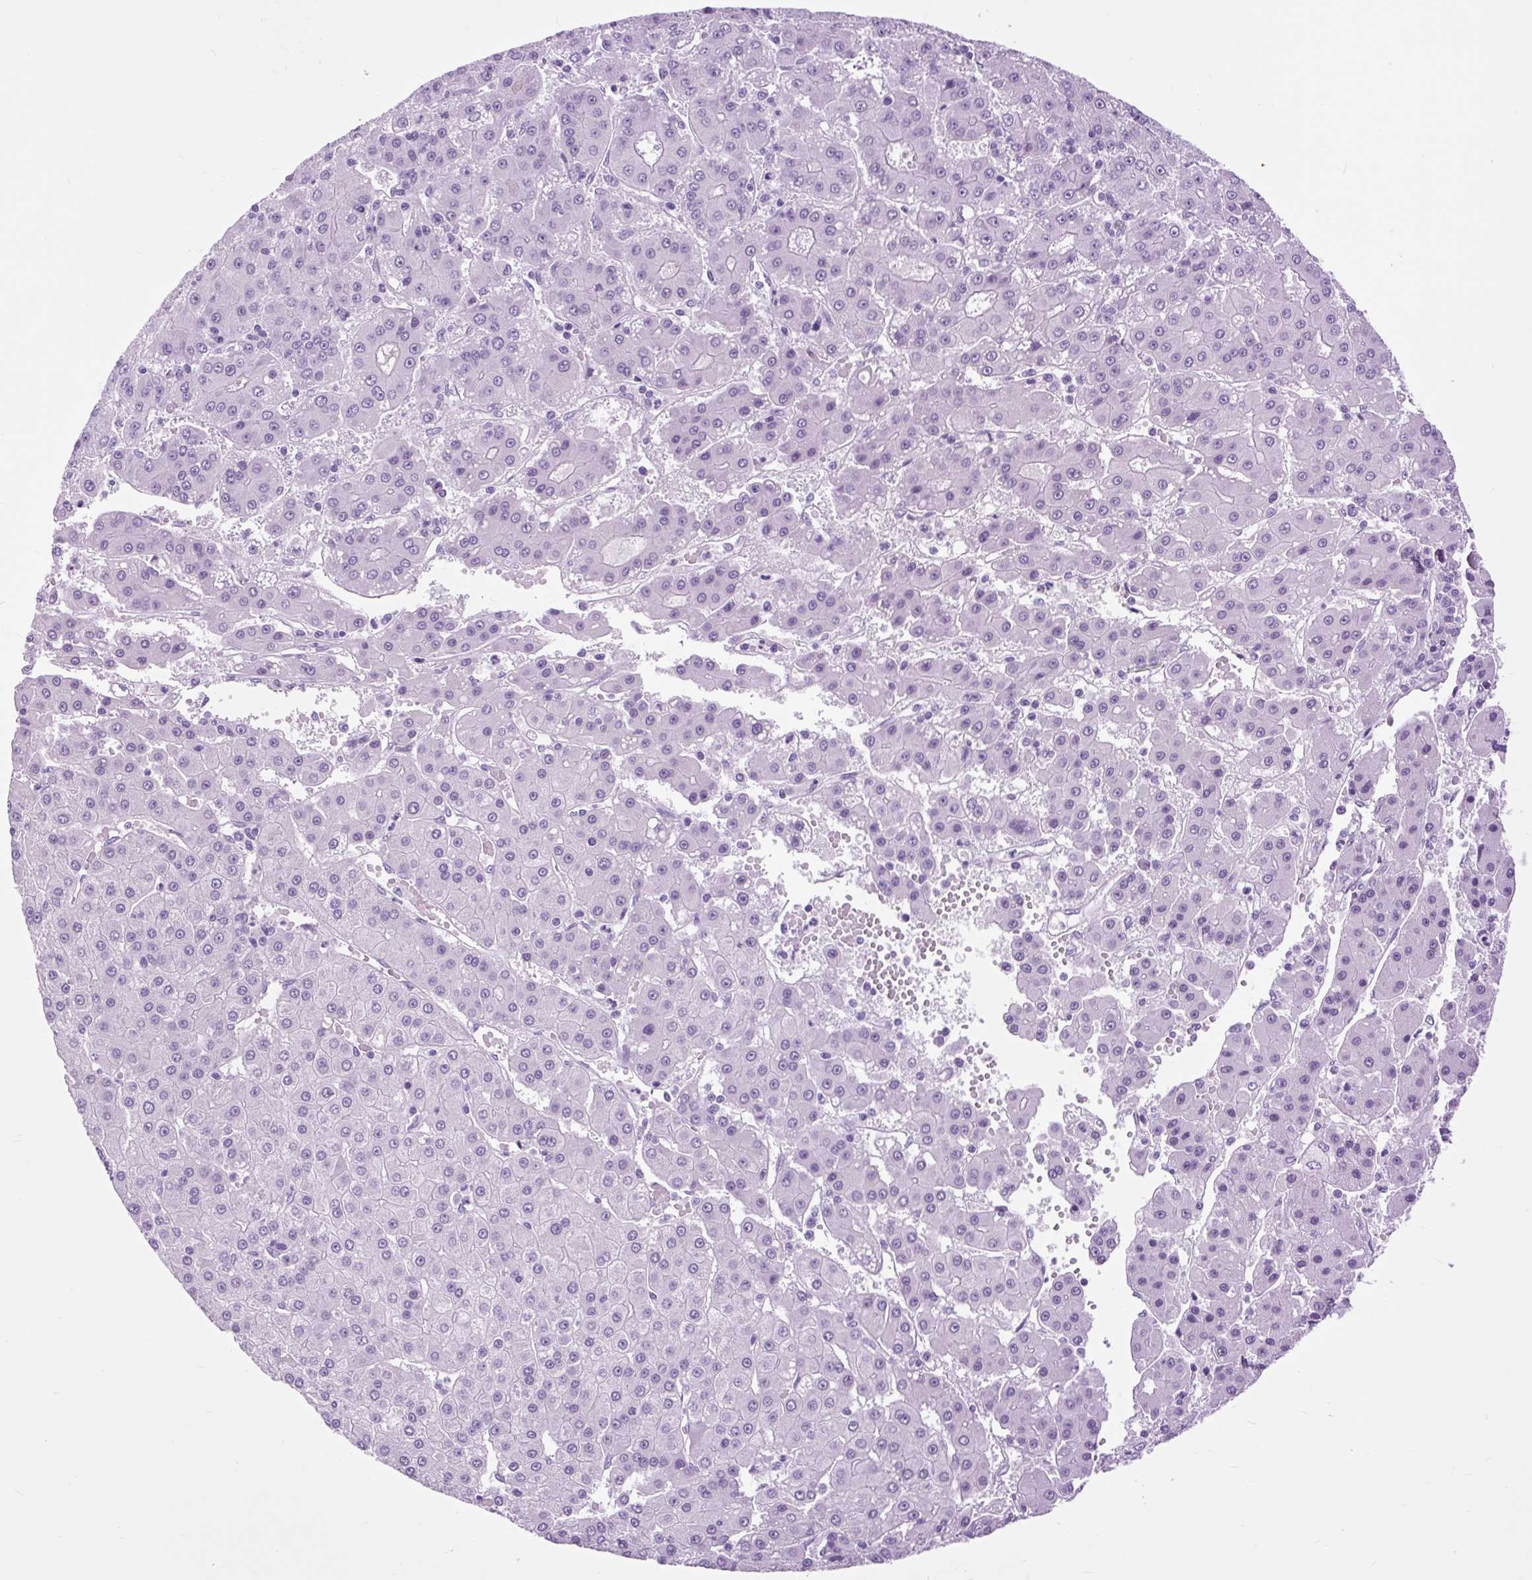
{"staining": {"intensity": "negative", "quantity": "none", "location": "none"}, "tissue": "liver cancer", "cell_type": "Tumor cells", "image_type": "cancer", "snomed": [{"axis": "morphology", "description": "Carcinoma, Hepatocellular, NOS"}, {"axis": "topography", "description": "Liver"}], "caption": "DAB (3,3'-diaminobenzidine) immunohistochemical staining of liver cancer displays no significant positivity in tumor cells.", "gene": "DPP6", "patient": {"sex": "male", "age": 76}}